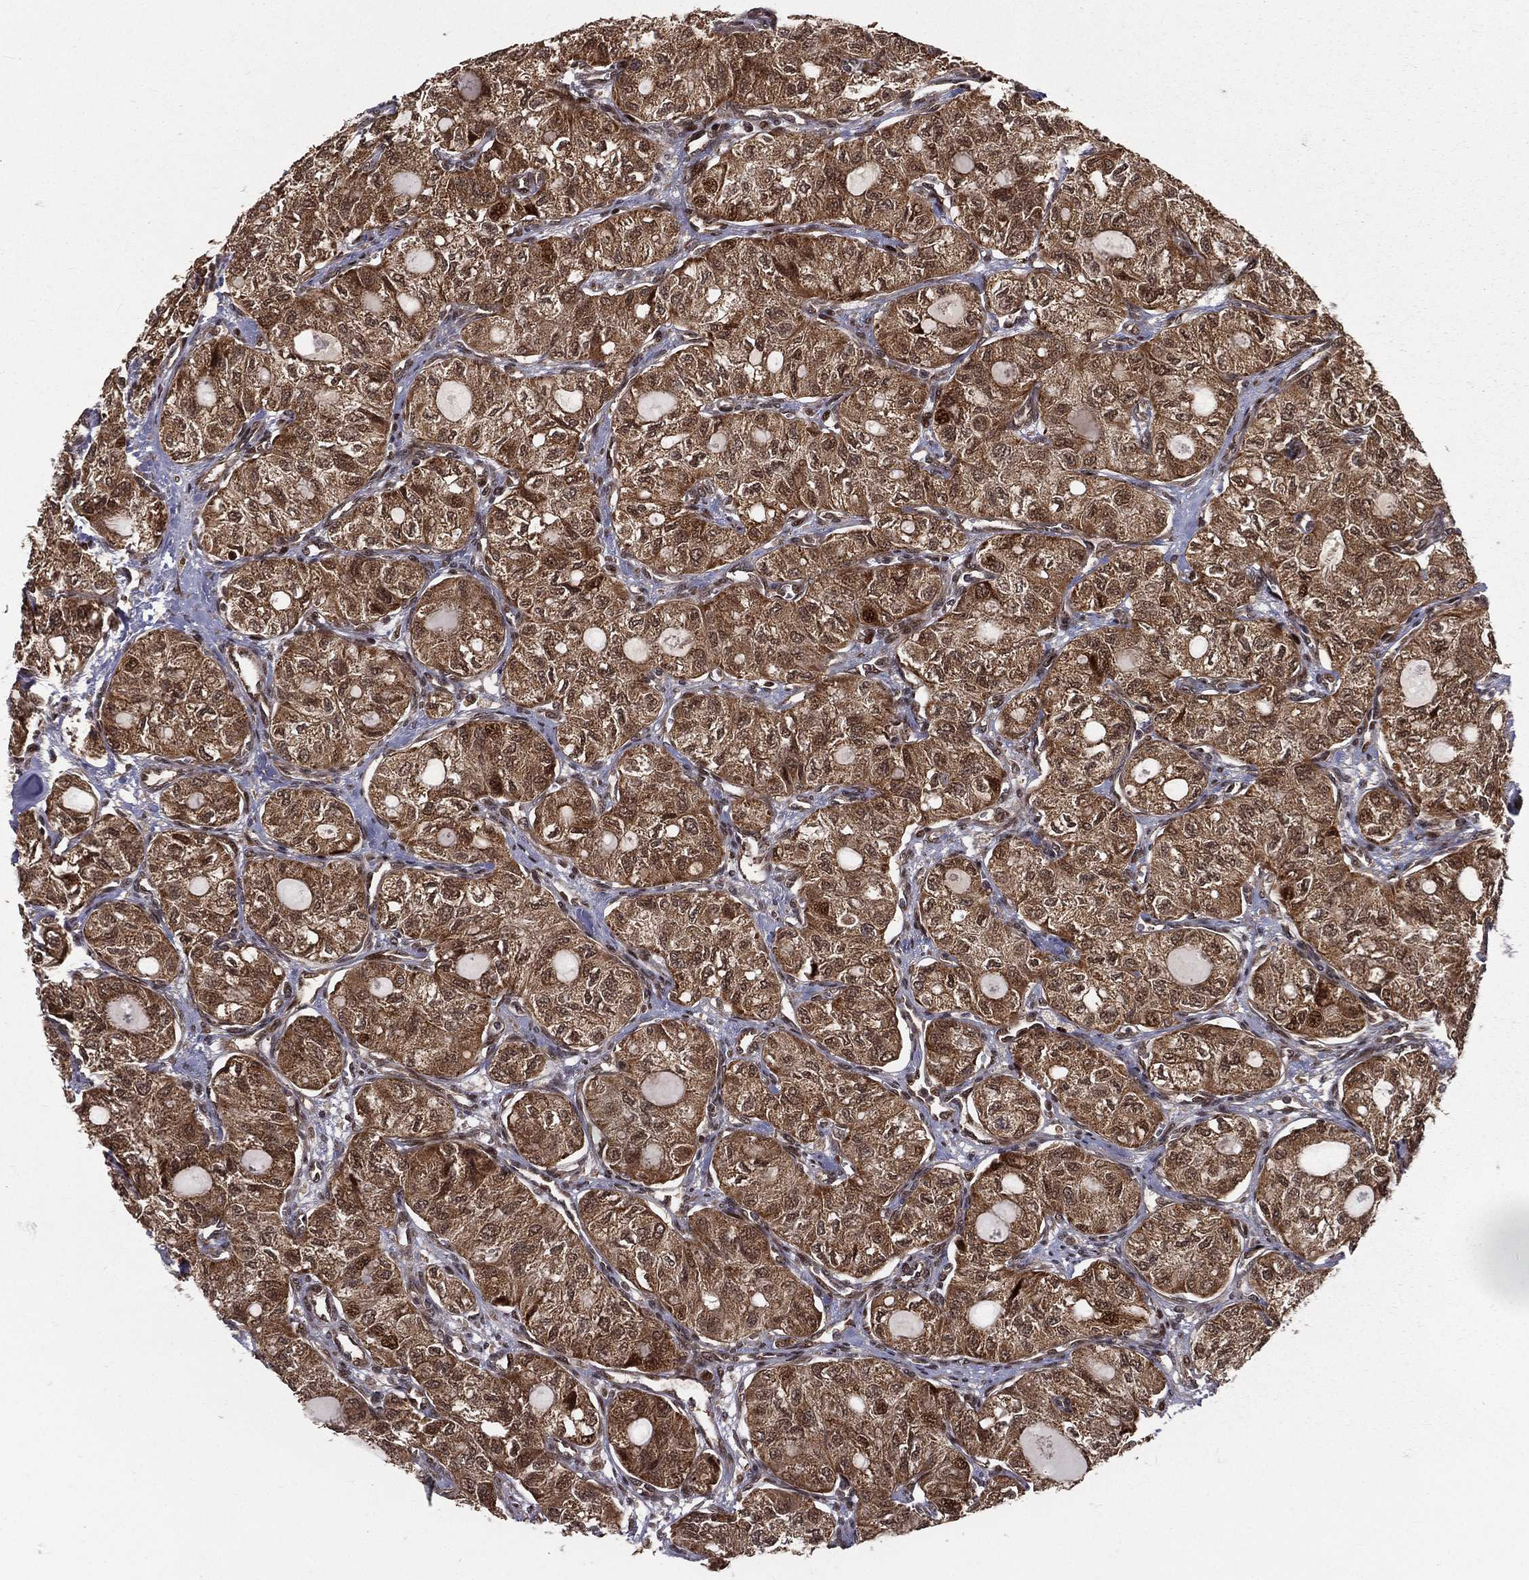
{"staining": {"intensity": "strong", "quantity": ">75%", "location": "cytoplasmic/membranous"}, "tissue": "thyroid cancer", "cell_type": "Tumor cells", "image_type": "cancer", "snomed": [{"axis": "morphology", "description": "Follicular adenoma carcinoma, NOS"}, {"axis": "topography", "description": "Thyroid gland"}], "caption": "High-magnification brightfield microscopy of thyroid cancer stained with DAB (3,3'-diaminobenzidine) (brown) and counterstained with hematoxylin (blue). tumor cells exhibit strong cytoplasmic/membranous staining is identified in about>75% of cells.", "gene": "MDM2", "patient": {"sex": "male", "age": 75}}